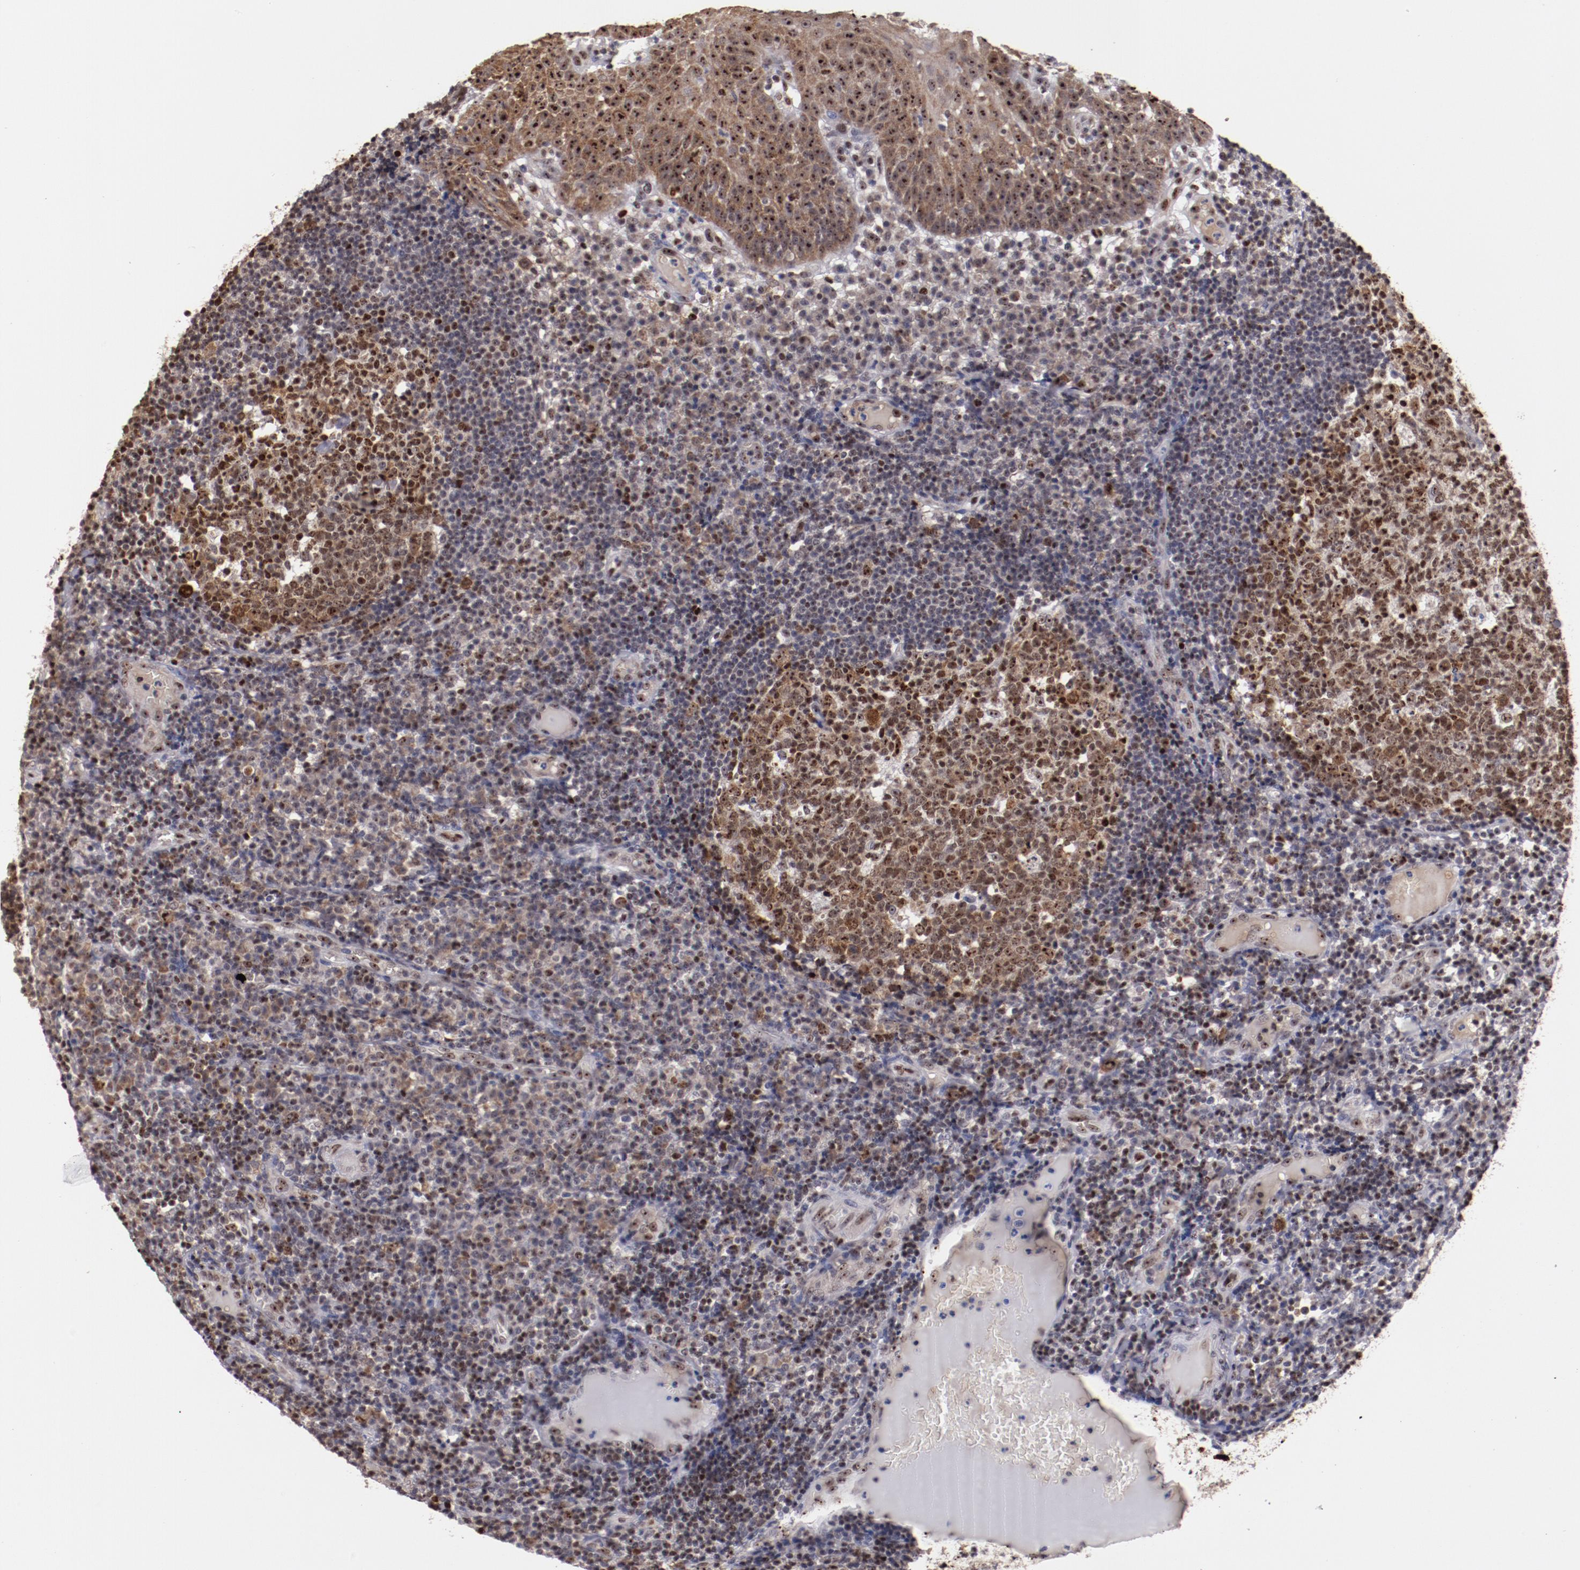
{"staining": {"intensity": "moderate", "quantity": ">75%", "location": "cytoplasmic/membranous,nuclear"}, "tissue": "tonsil", "cell_type": "Germinal center cells", "image_type": "normal", "snomed": [{"axis": "morphology", "description": "Normal tissue, NOS"}, {"axis": "topography", "description": "Tonsil"}], "caption": "The immunohistochemical stain labels moderate cytoplasmic/membranous,nuclear positivity in germinal center cells of unremarkable tonsil. (brown staining indicates protein expression, while blue staining denotes nuclei).", "gene": "DDX24", "patient": {"sex": "female", "age": 40}}